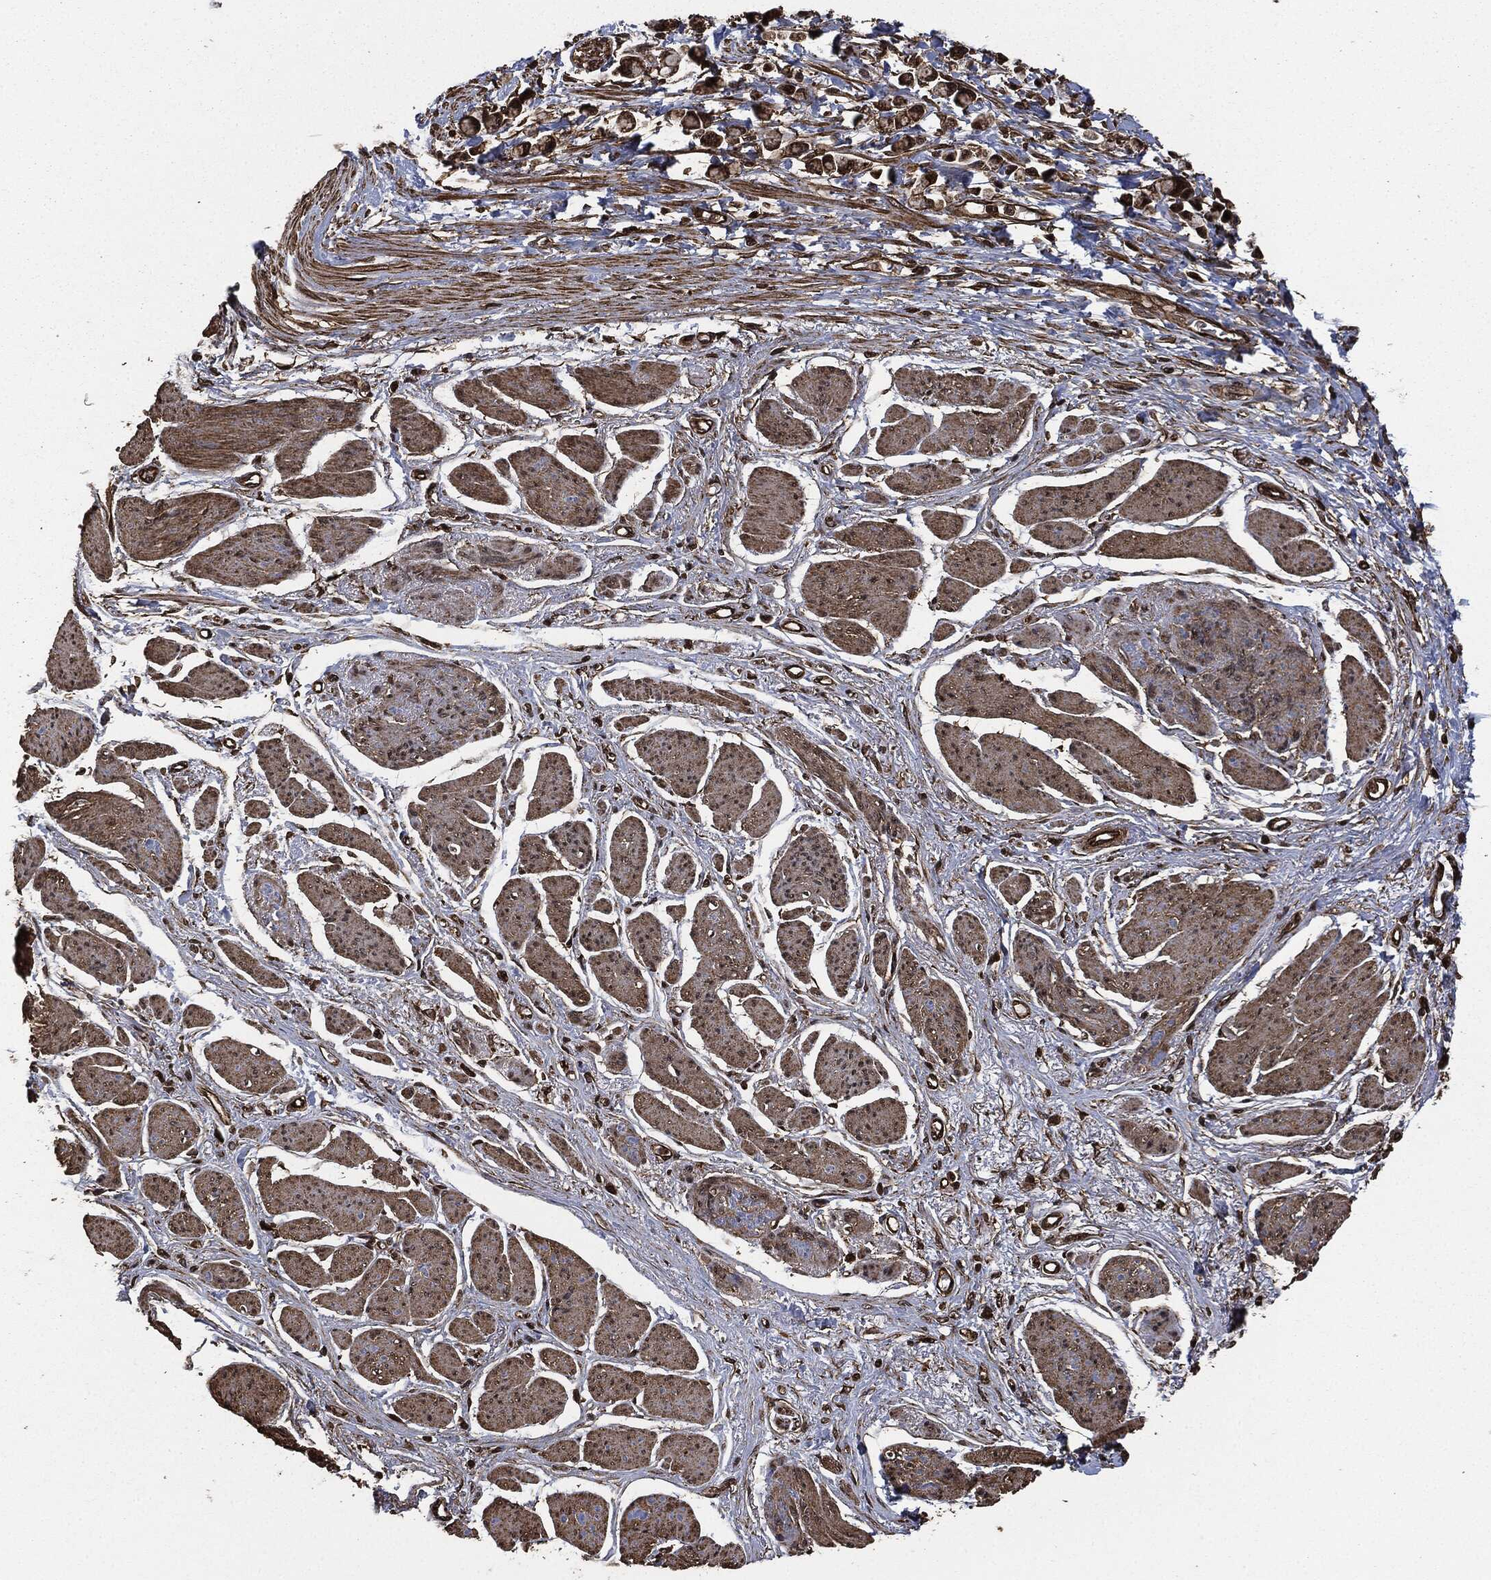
{"staining": {"intensity": "strong", "quantity": ">75%", "location": "cytoplasmic/membranous"}, "tissue": "stomach cancer", "cell_type": "Tumor cells", "image_type": "cancer", "snomed": [{"axis": "morphology", "description": "Adenocarcinoma, NOS"}, {"axis": "topography", "description": "Stomach"}], "caption": "Stomach adenocarcinoma tissue reveals strong cytoplasmic/membranous expression in about >75% of tumor cells, visualized by immunohistochemistry.", "gene": "HRAS", "patient": {"sex": "female", "age": 81}}